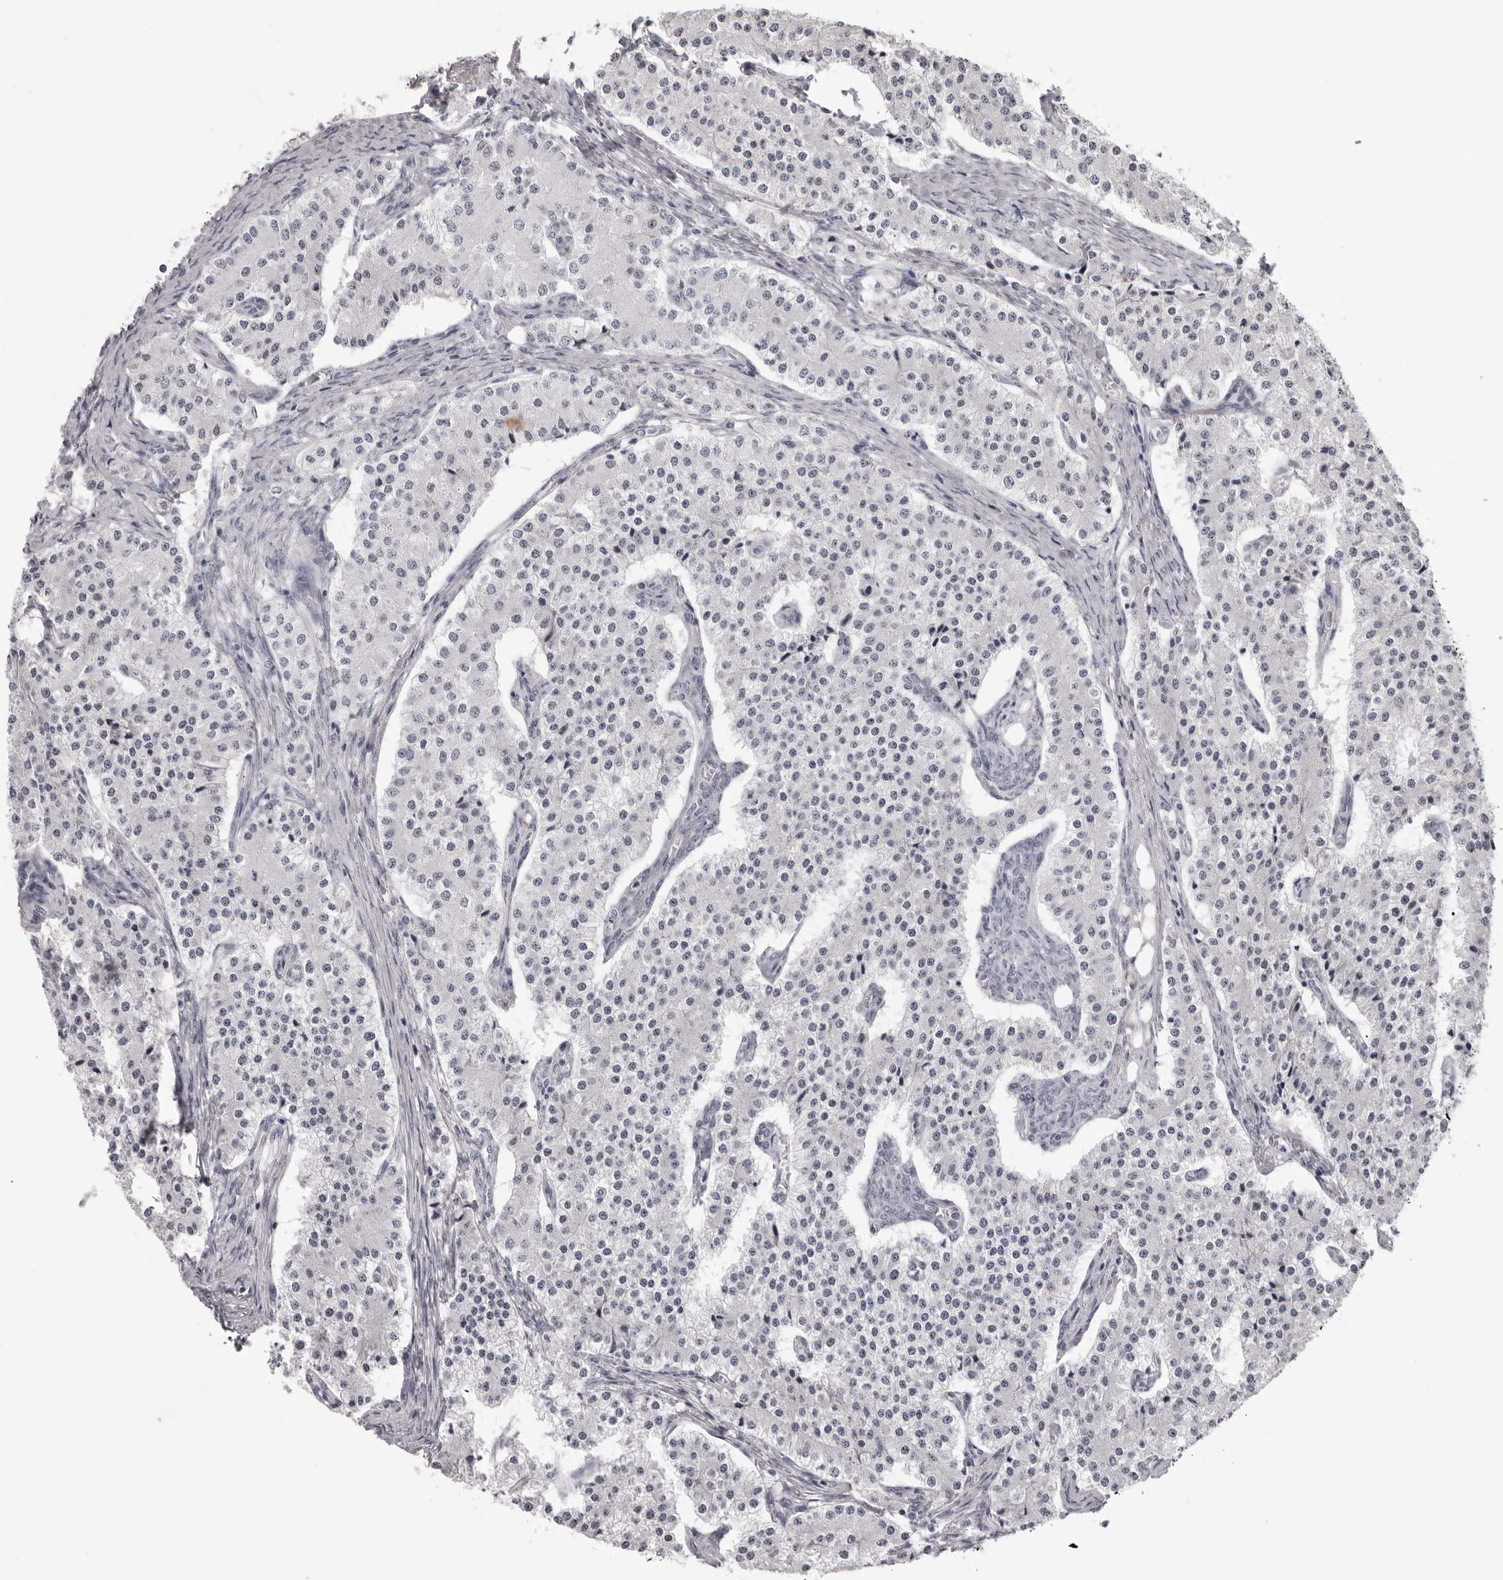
{"staining": {"intensity": "negative", "quantity": "none", "location": "none"}, "tissue": "carcinoid", "cell_type": "Tumor cells", "image_type": "cancer", "snomed": [{"axis": "morphology", "description": "Carcinoid, malignant, NOS"}, {"axis": "topography", "description": "Colon"}], "caption": "Photomicrograph shows no significant protein staining in tumor cells of carcinoid.", "gene": "HELZ", "patient": {"sex": "female", "age": 52}}